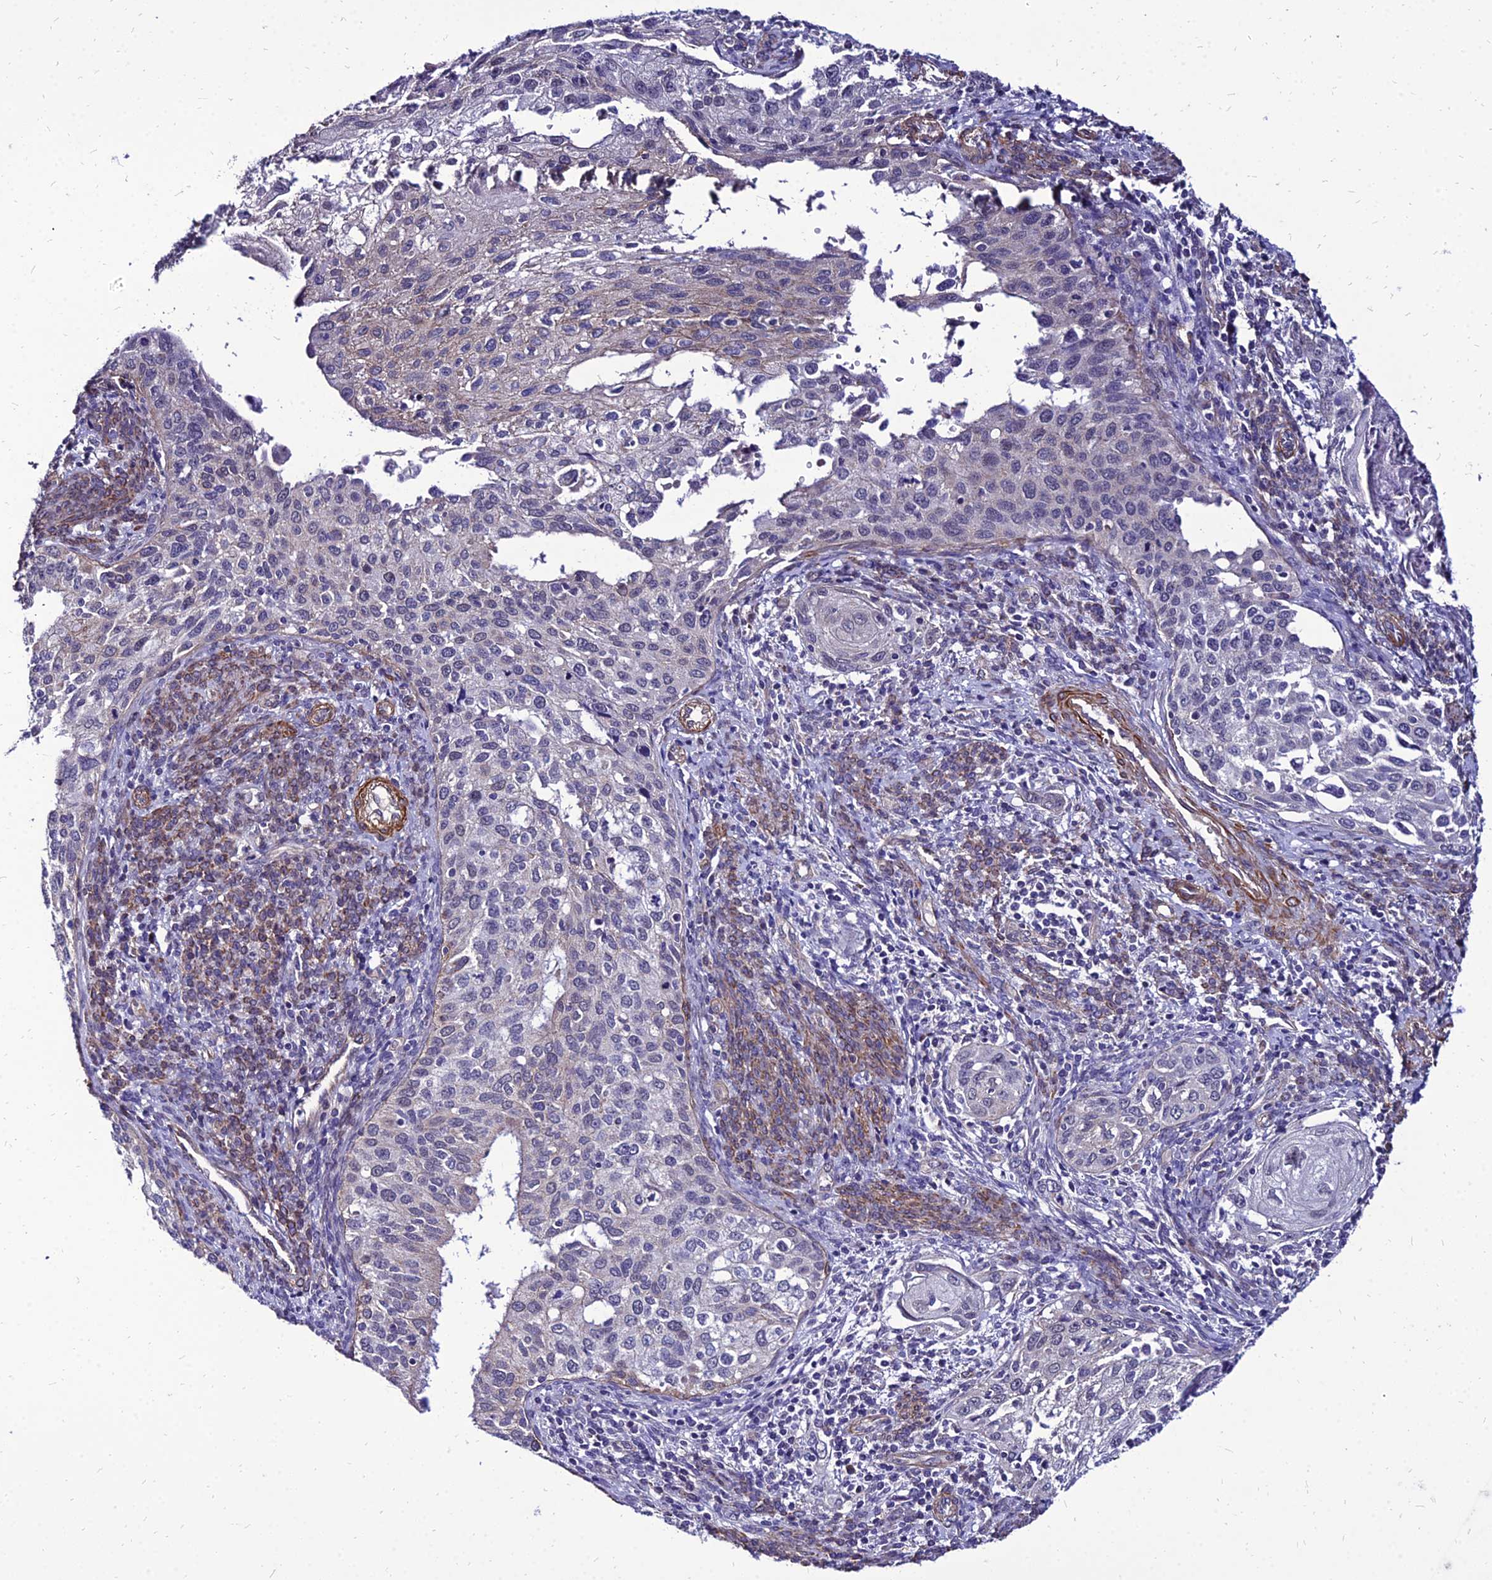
{"staining": {"intensity": "negative", "quantity": "none", "location": "none"}, "tissue": "cervical cancer", "cell_type": "Tumor cells", "image_type": "cancer", "snomed": [{"axis": "morphology", "description": "Squamous cell carcinoma, NOS"}, {"axis": "topography", "description": "Cervix"}], "caption": "A high-resolution micrograph shows immunohistochemistry staining of cervical cancer, which reveals no significant positivity in tumor cells. (IHC, brightfield microscopy, high magnification).", "gene": "YEATS2", "patient": {"sex": "female", "age": 67}}